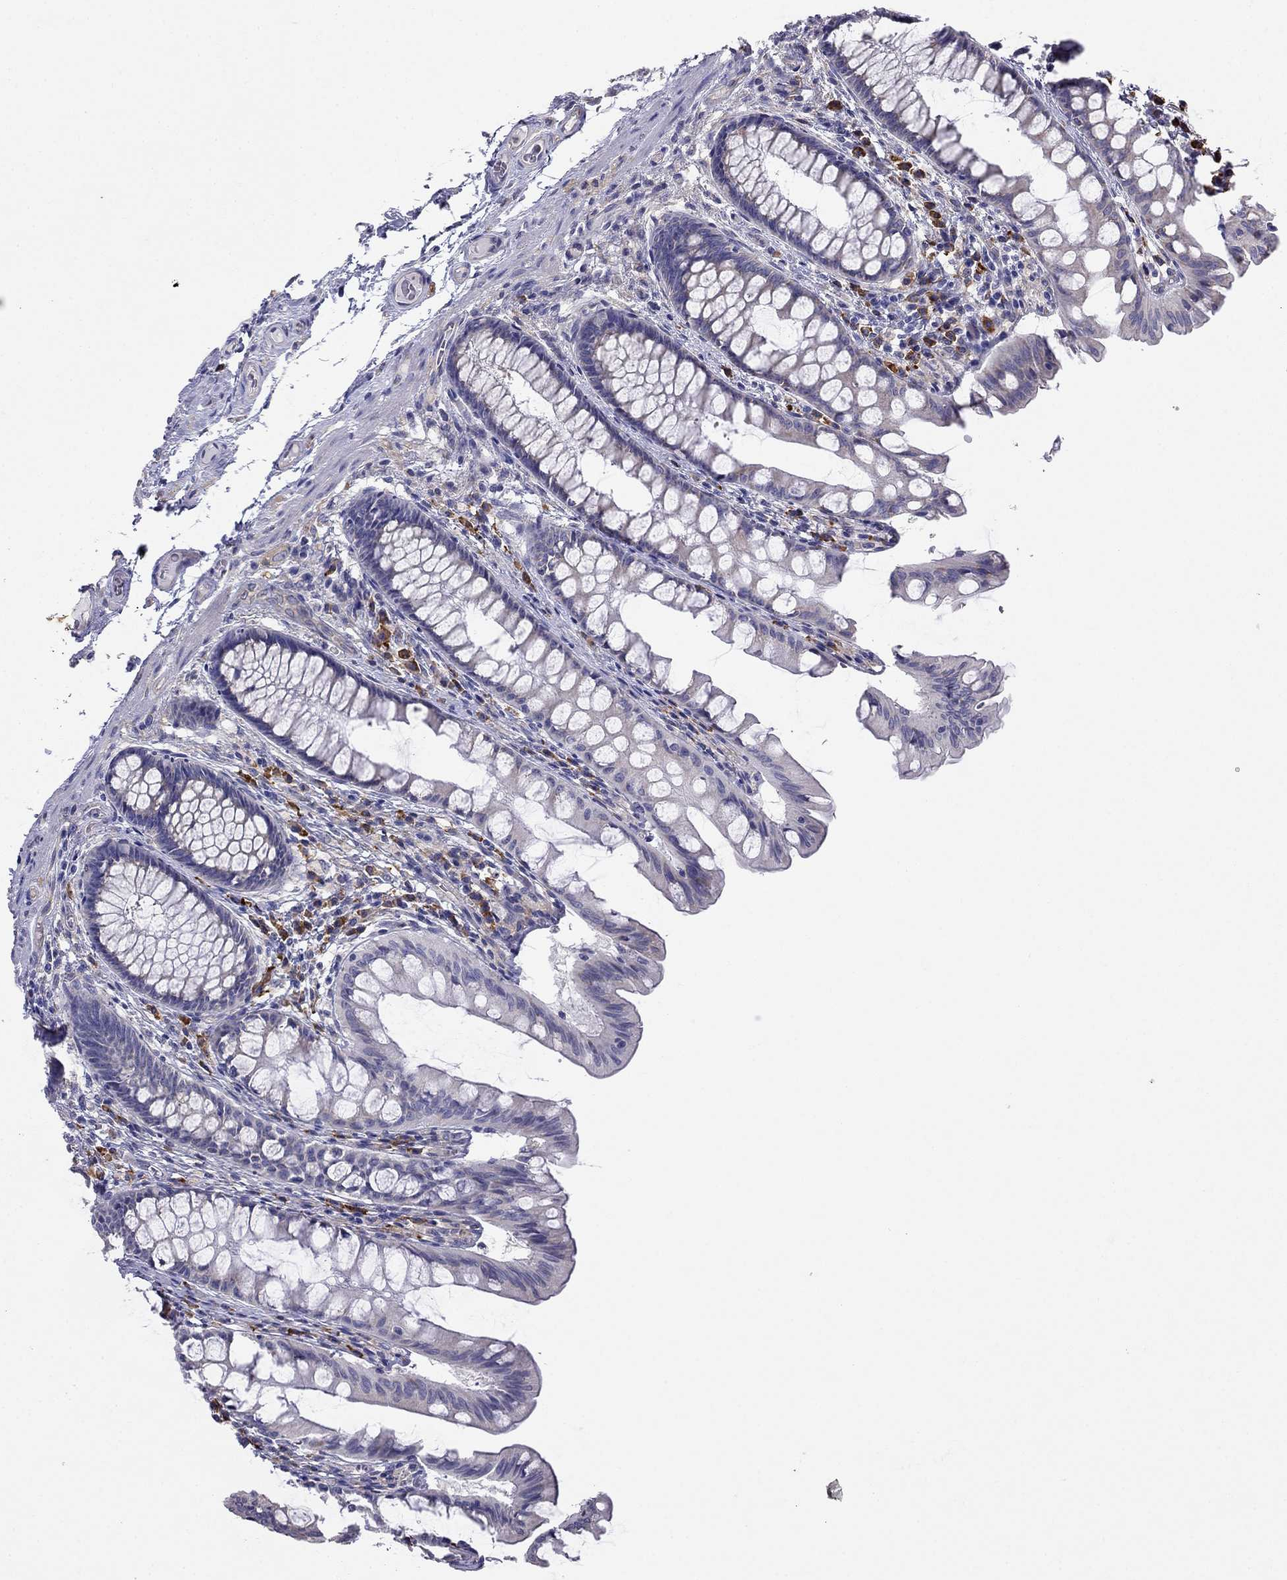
{"staining": {"intensity": "weak", "quantity": ">75%", "location": "cytoplasmic/membranous"}, "tissue": "colon", "cell_type": "Endothelial cells", "image_type": "normal", "snomed": [{"axis": "morphology", "description": "Normal tissue, NOS"}, {"axis": "topography", "description": "Colon"}], "caption": "About >75% of endothelial cells in unremarkable colon reveal weak cytoplasmic/membranous protein positivity as visualized by brown immunohistochemical staining.", "gene": "LONRF2", "patient": {"sex": "female", "age": 65}}